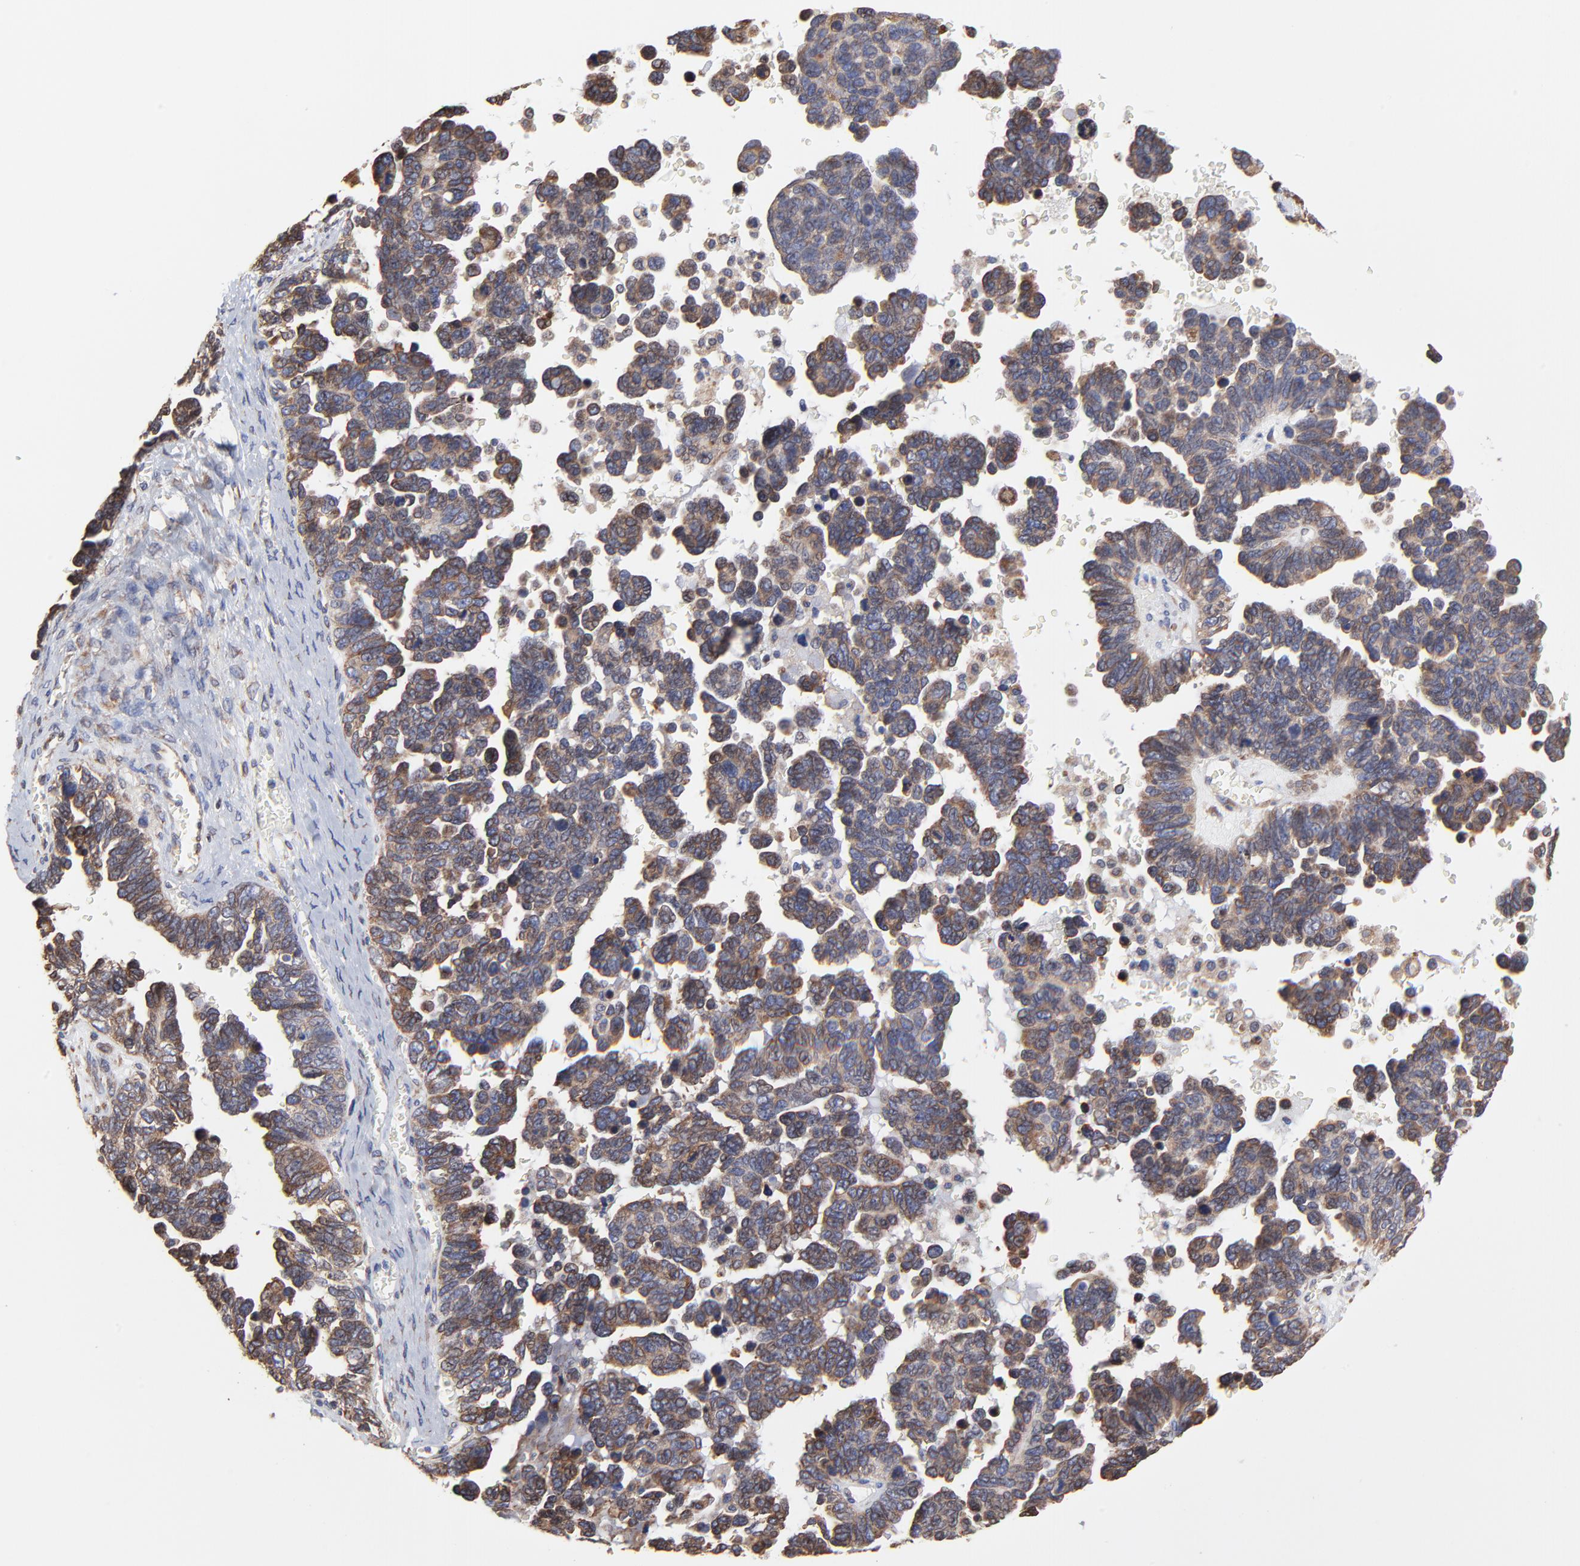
{"staining": {"intensity": "moderate", "quantity": ">75%", "location": "cytoplasmic/membranous"}, "tissue": "ovarian cancer", "cell_type": "Tumor cells", "image_type": "cancer", "snomed": [{"axis": "morphology", "description": "Cystadenocarcinoma, serous, NOS"}, {"axis": "topography", "description": "Ovary"}], "caption": "Immunohistochemistry (IHC) (DAB) staining of human ovarian cancer (serous cystadenocarcinoma) shows moderate cytoplasmic/membranous protein positivity in approximately >75% of tumor cells. (Stains: DAB in brown, nuclei in blue, Microscopy: brightfield microscopy at high magnification).", "gene": "LMAN1", "patient": {"sex": "female", "age": 69}}